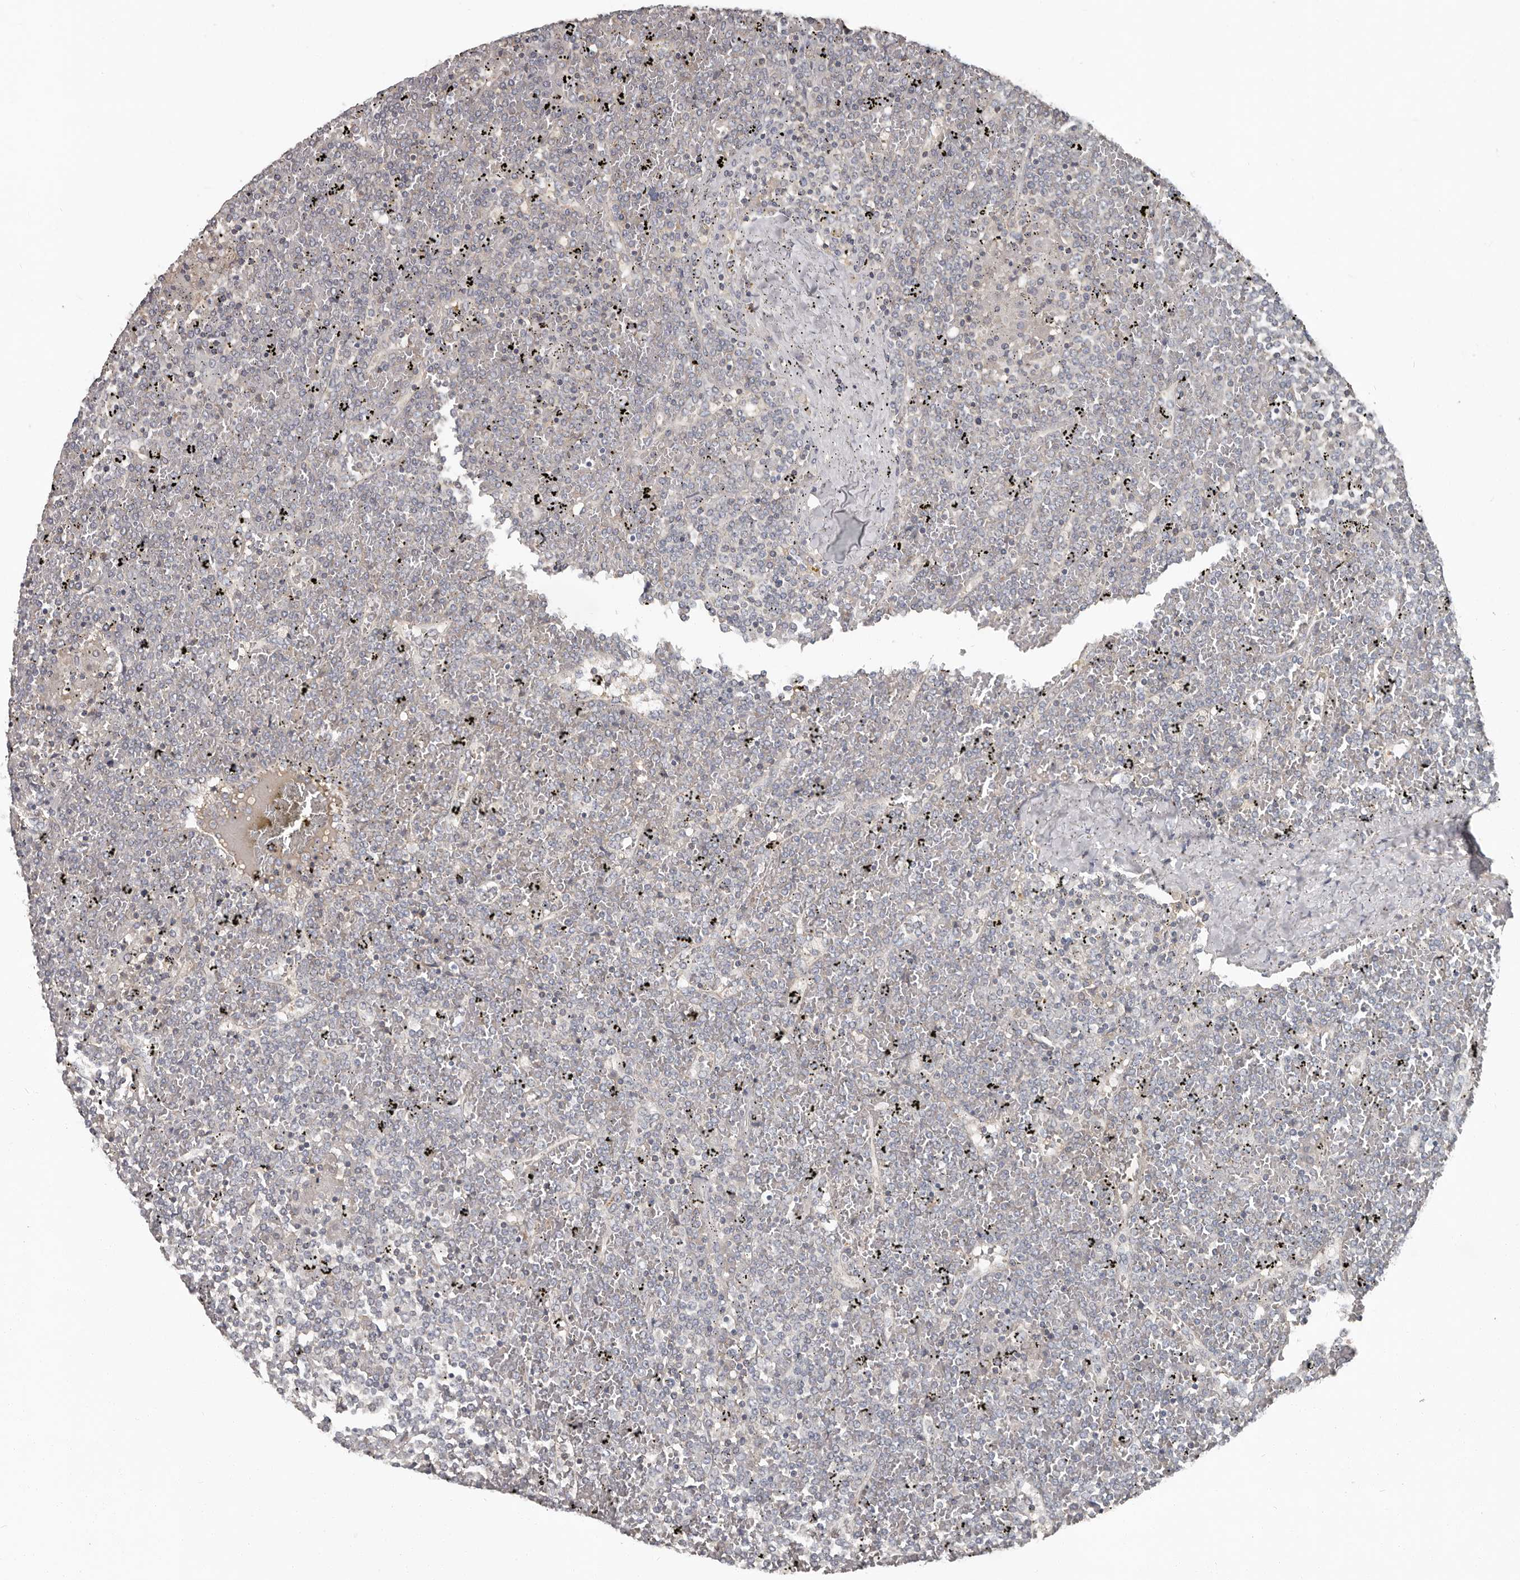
{"staining": {"intensity": "negative", "quantity": "none", "location": "none"}, "tissue": "lymphoma", "cell_type": "Tumor cells", "image_type": "cancer", "snomed": [{"axis": "morphology", "description": "Malignant lymphoma, non-Hodgkin's type, Low grade"}, {"axis": "topography", "description": "Spleen"}], "caption": "An immunohistochemistry (IHC) histopathology image of malignant lymphoma, non-Hodgkin's type (low-grade) is shown. There is no staining in tumor cells of malignant lymphoma, non-Hodgkin's type (low-grade).", "gene": "CA6", "patient": {"sex": "female", "age": 19}}